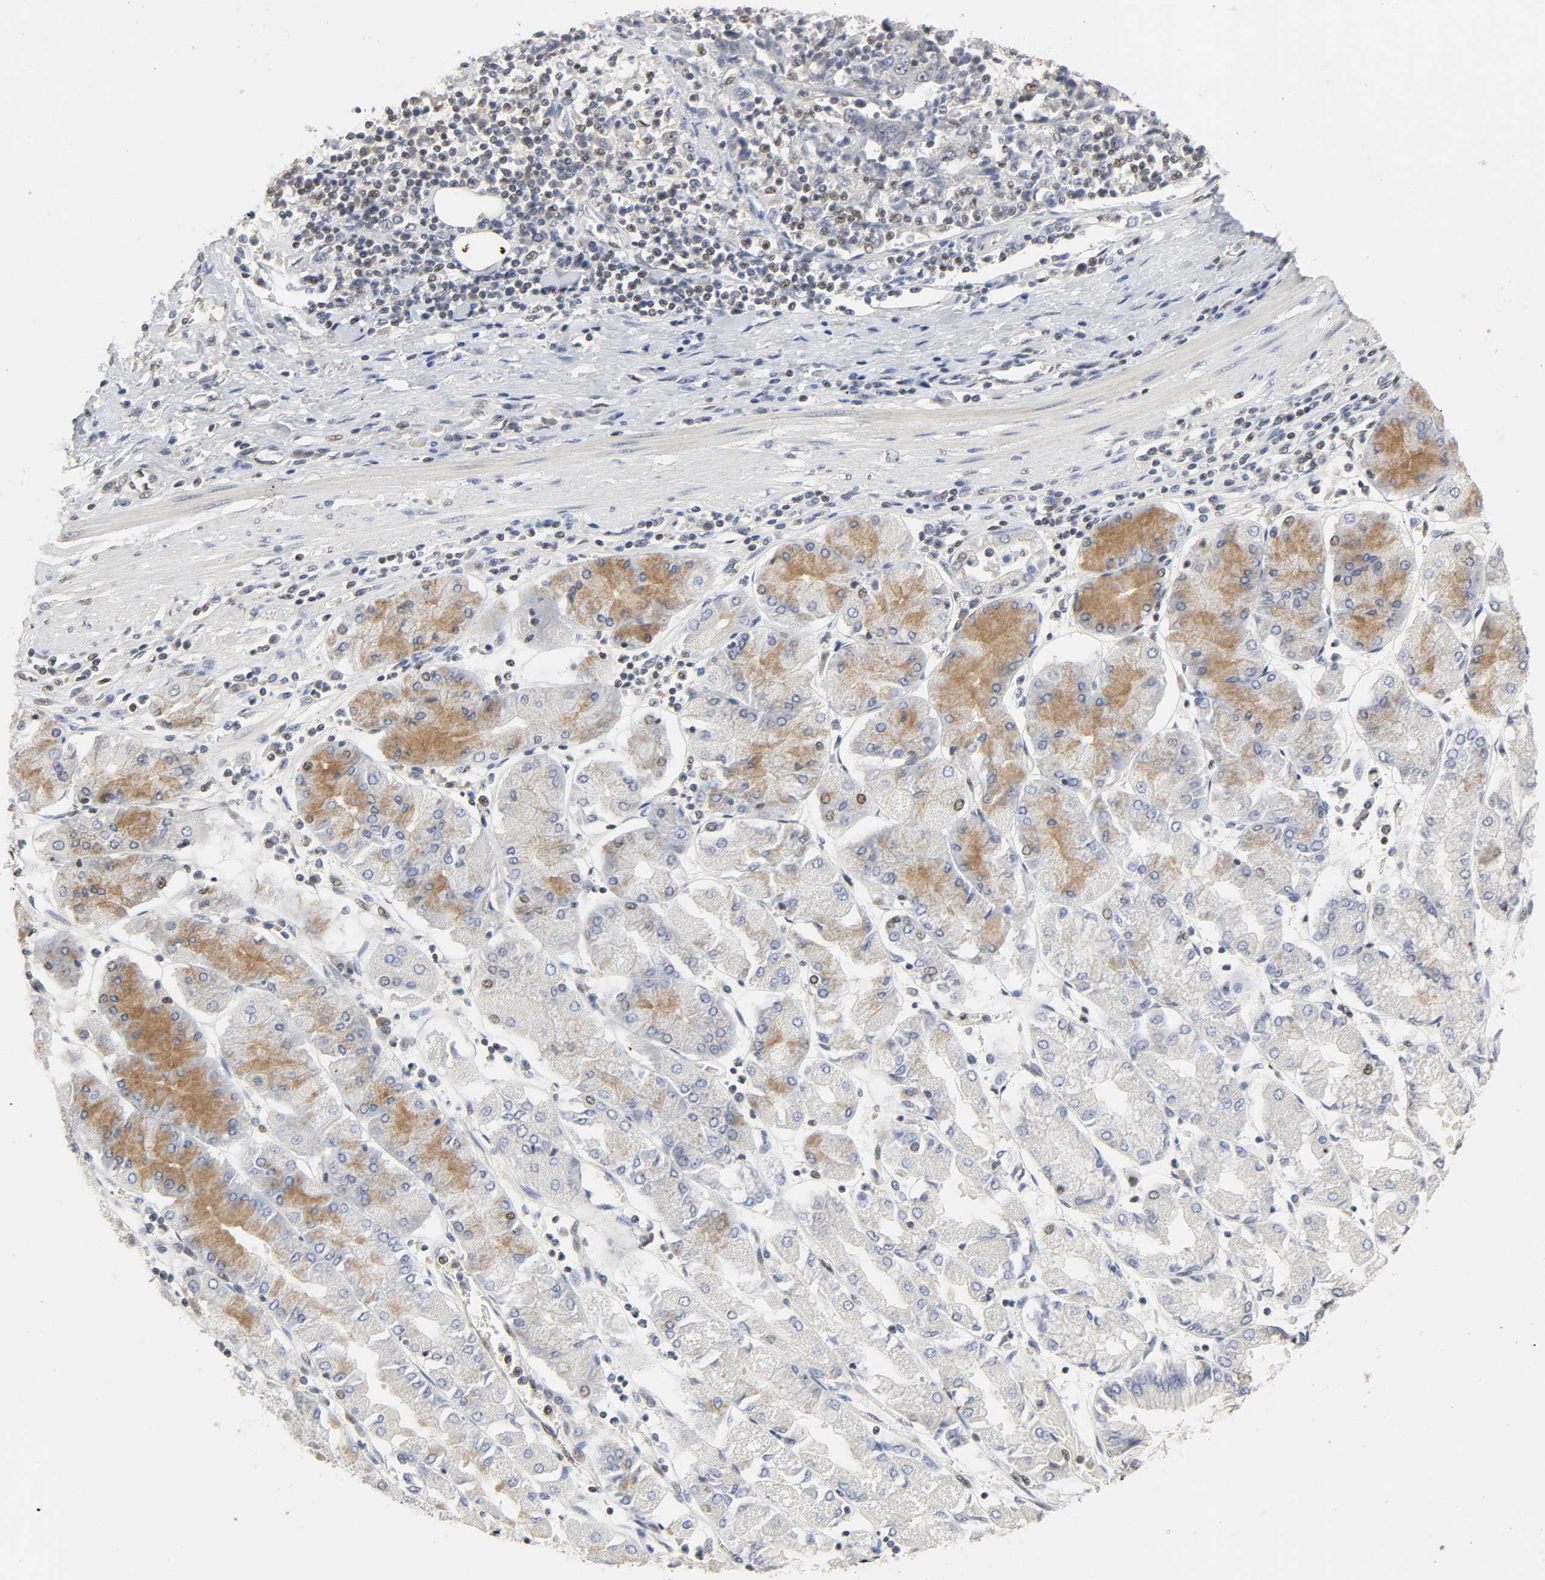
{"staining": {"intensity": "moderate", "quantity": "25%-75%", "location": "cytoplasmic/membranous,nuclear"}, "tissue": "stomach cancer", "cell_type": "Tumor cells", "image_type": "cancer", "snomed": [{"axis": "morphology", "description": "Normal tissue, NOS"}, {"axis": "morphology", "description": "Adenocarcinoma, NOS"}, {"axis": "topography", "description": "Stomach, upper"}, {"axis": "topography", "description": "Stomach"}], "caption": "IHC staining of adenocarcinoma (stomach), which shows medium levels of moderate cytoplasmic/membranous and nuclear expression in about 25%-75% of tumor cells indicating moderate cytoplasmic/membranous and nuclear protein expression. The staining was performed using DAB (brown) for protein detection and nuclei were counterstained in hematoxylin (blue).", "gene": "NCOA6", "patient": {"sex": "male", "age": 59}}